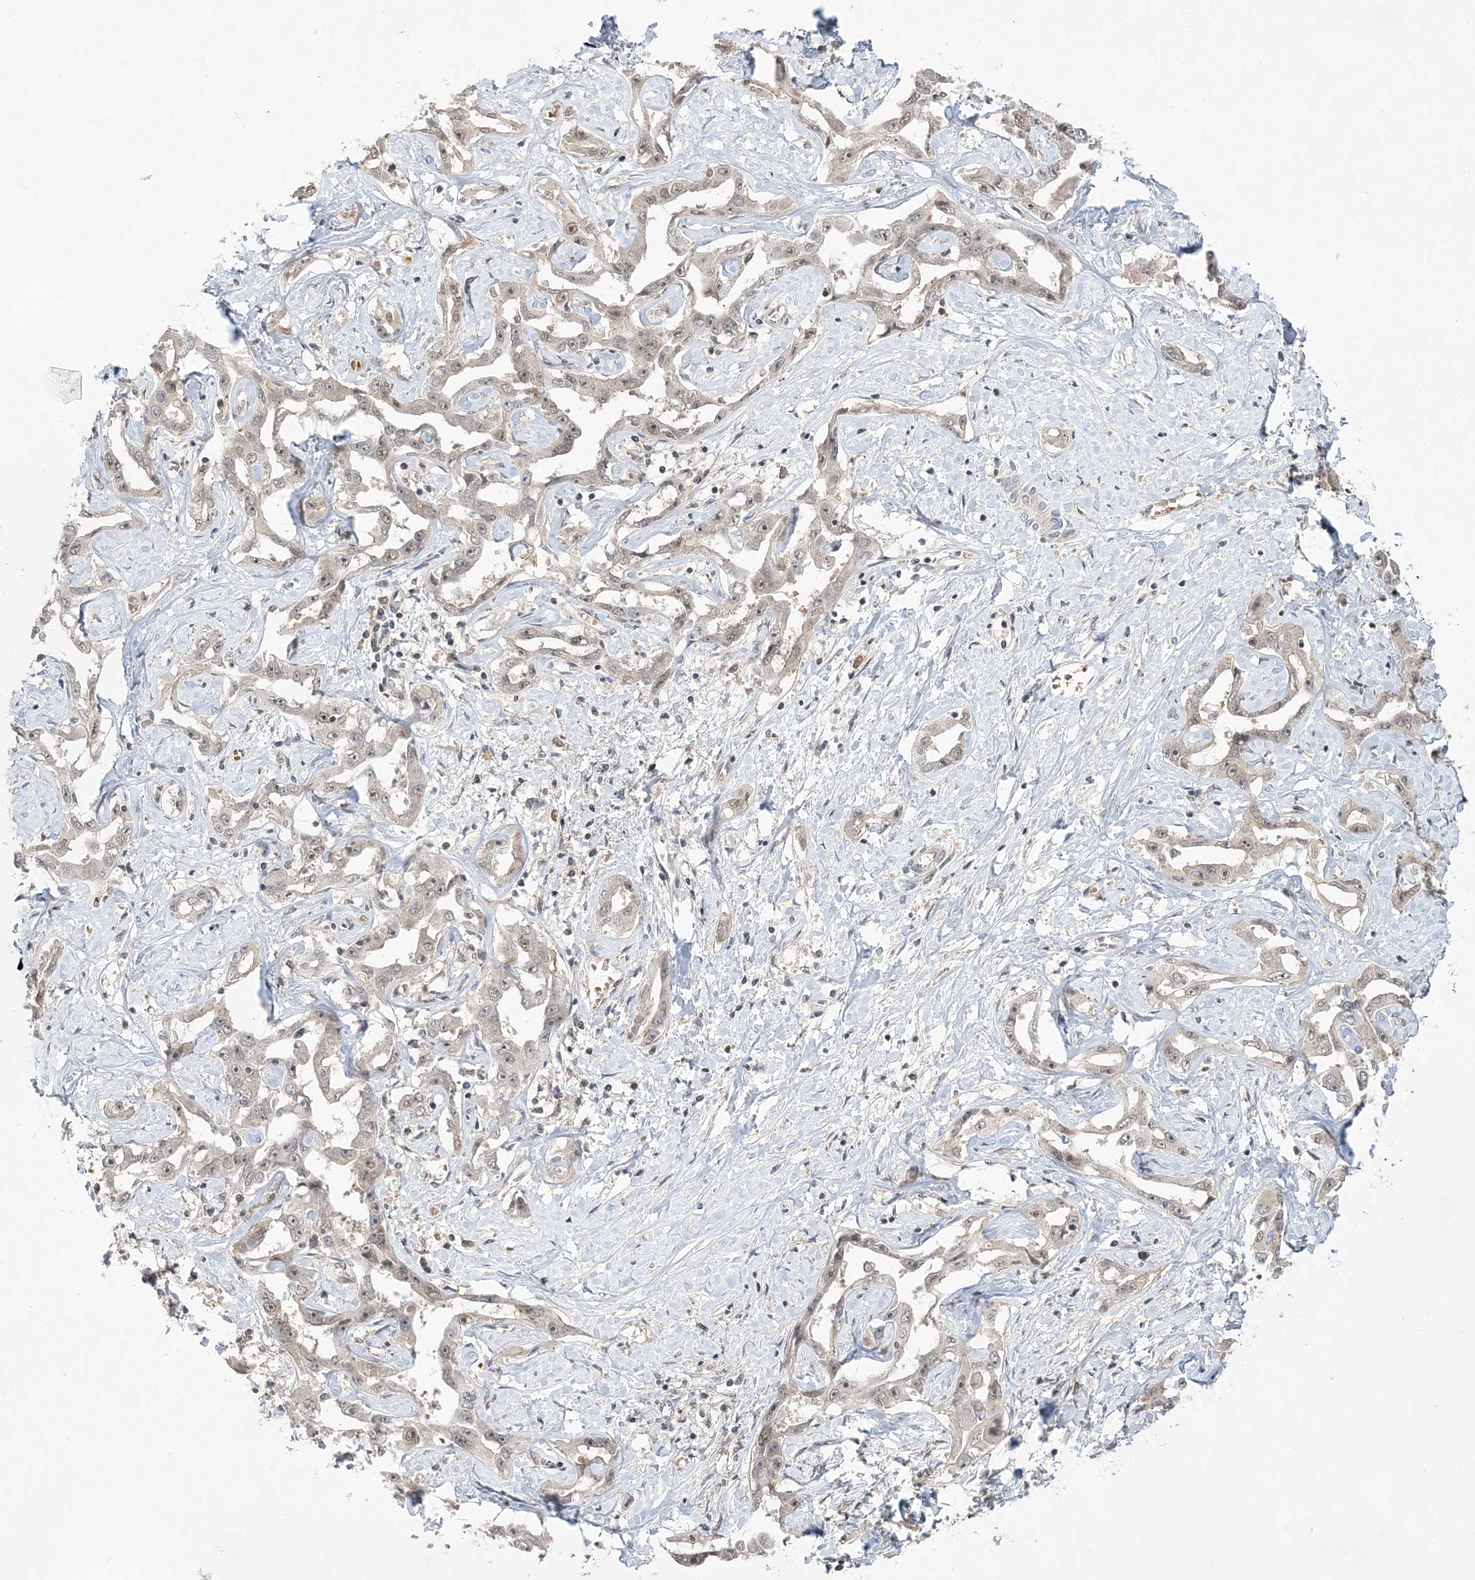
{"staining": {"intensity": "weak", "quantity": "<25%", "location": "nuclear"}, "tissue": "liver cancer", "cell_type": "Tumor cells", "image_type": "cancer", "snomed": [{"axis": "morphology", "description": "Cholangiocarcinoma"}, {"axis": "topography", "description": "Liver"}], "caption": "Human liver cholangiocarcinoma stained for a protein using IHC reveals no positivity in tumor cells.", "gene": "TMEM132B", "patient": {"sex": "male", "age": 59}}